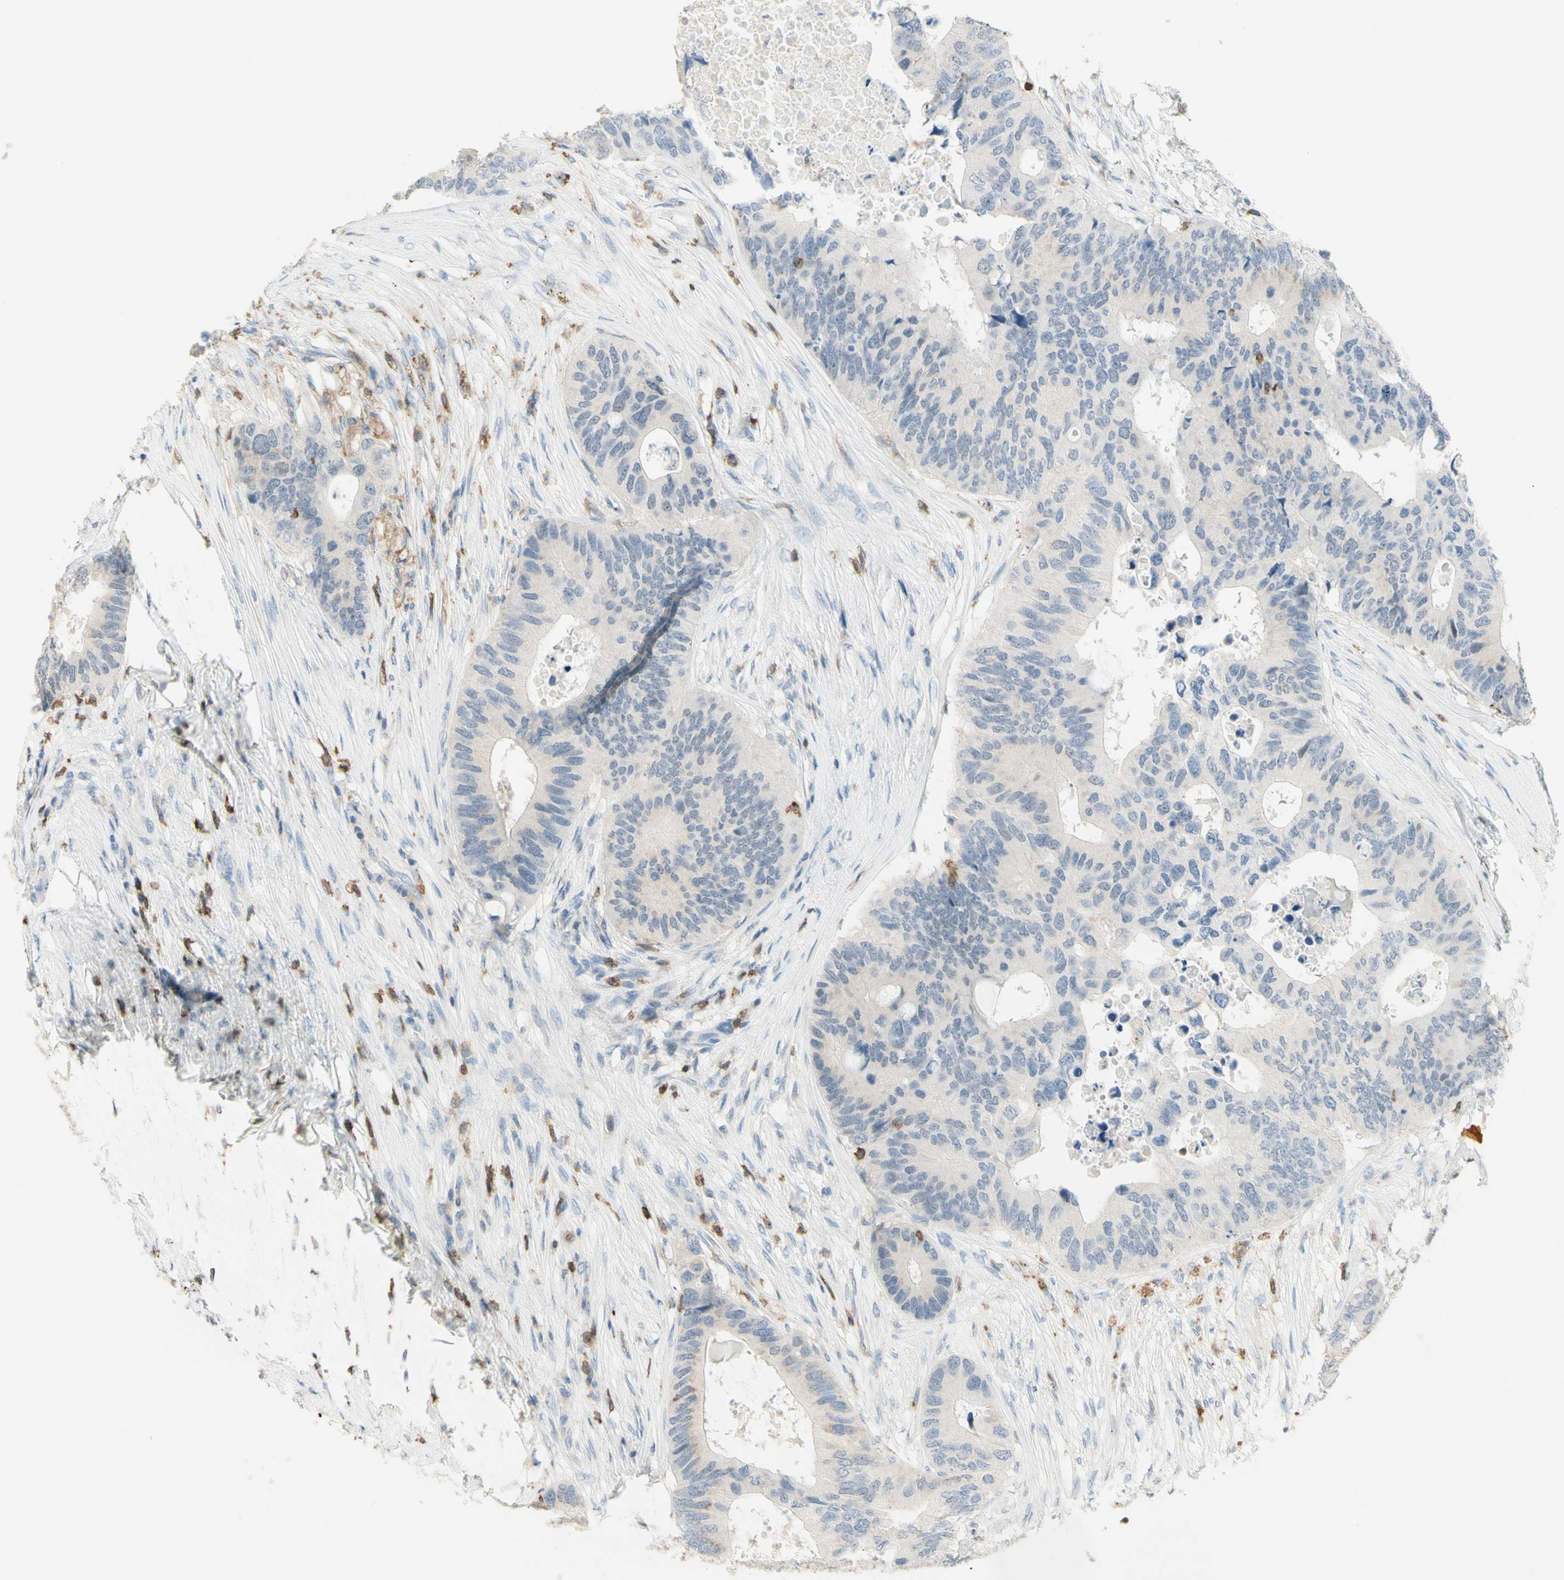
{"staining": {"intensity": "negative", "quantity": "none", "location": "none"}, "tissue": "colorectal cancer", "cell_type": "Tumor cells", "image_type": "cancer", "snomed": [{"axis": "morphology", "description": "Adenocarcinoma, NOS"}, {"axis": "topography", "description": "Colon"}], "caption": "Human colorectal adenocarcinoma stained for a protein using immunohistochemistry reveals no expression in tumor cells.", "gene": "SPINK6", "patient": {"sex": "male", "age": 71}}